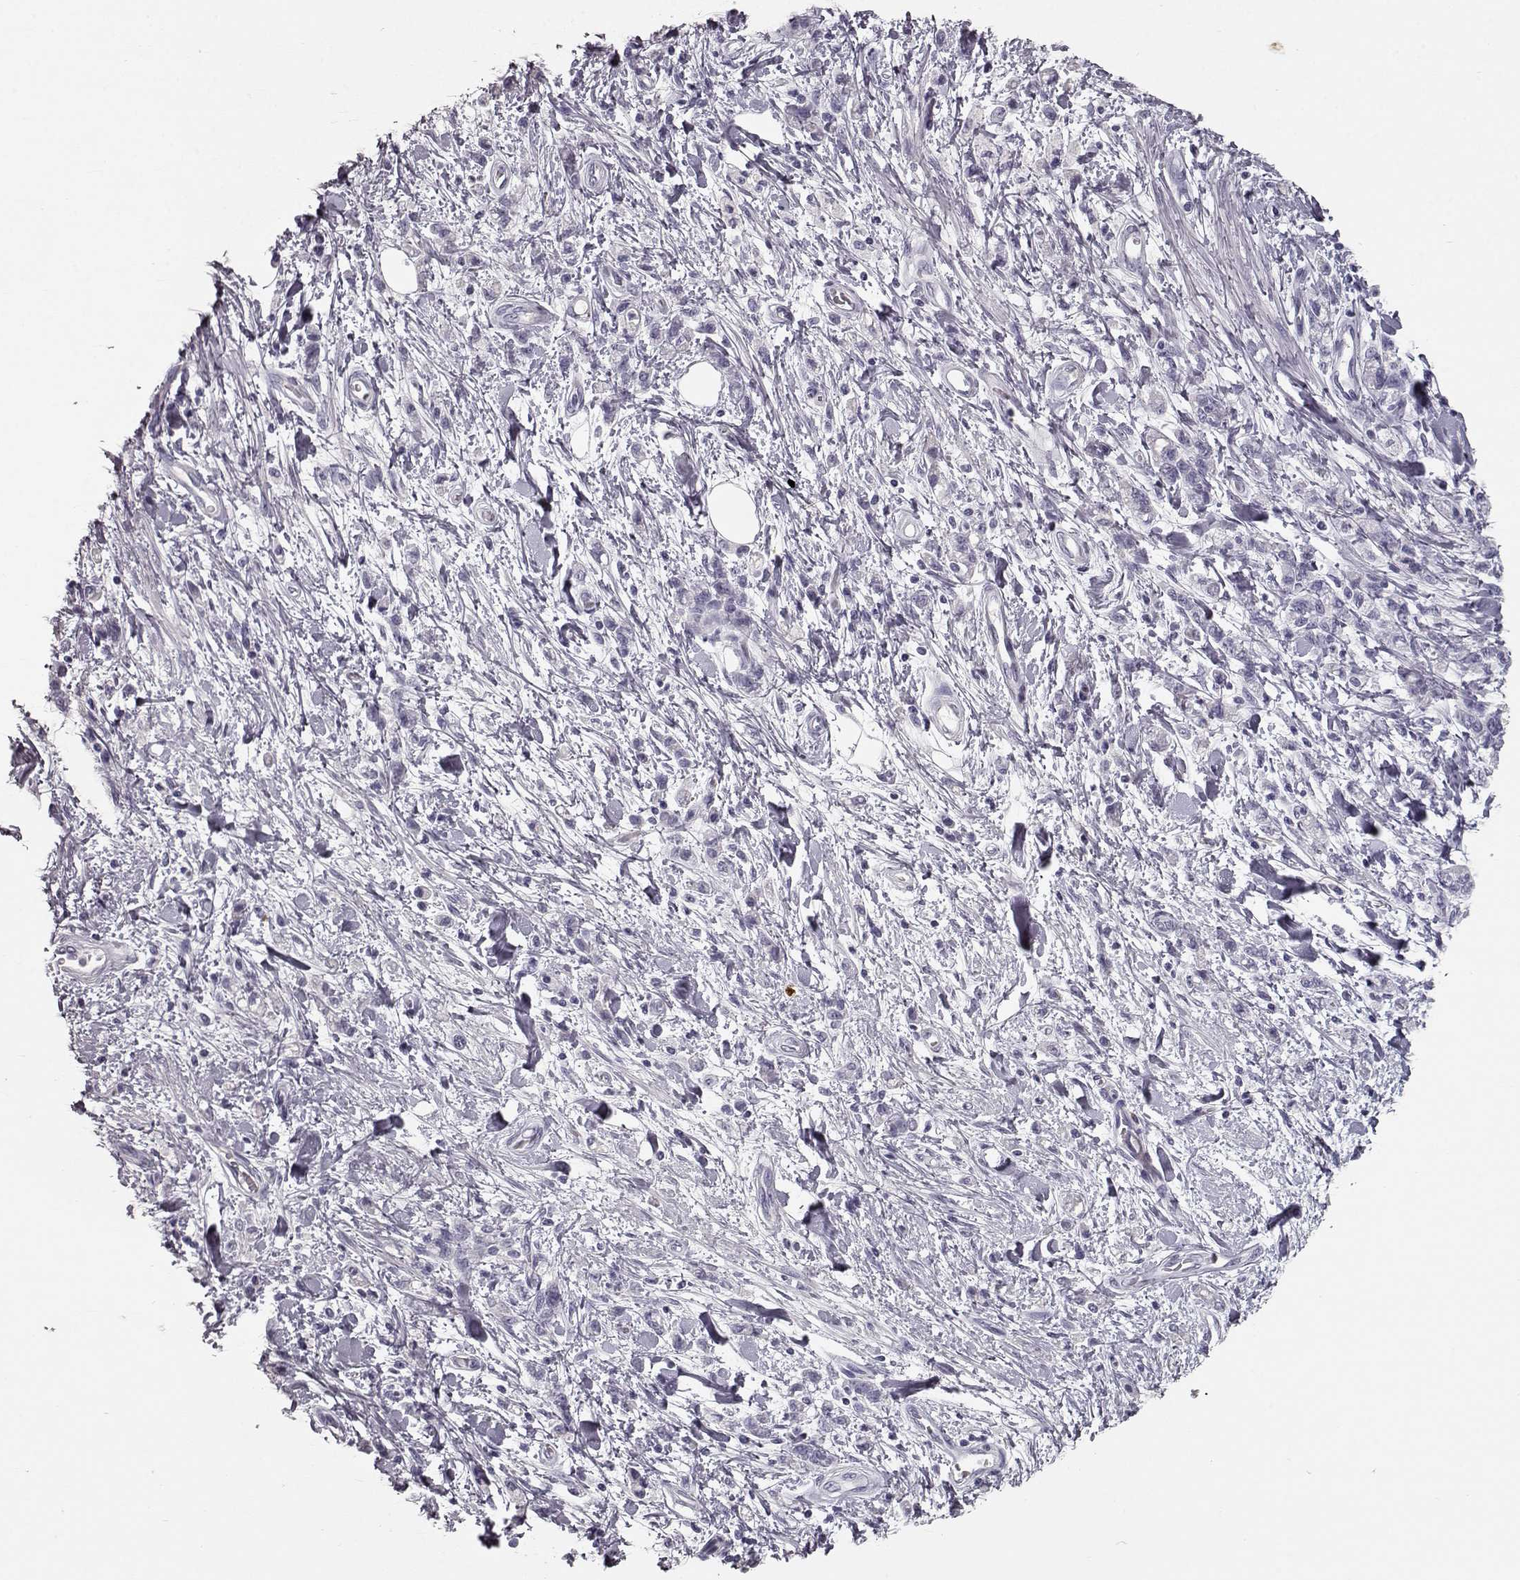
{"staining": {"intensity": "negative", "quantity": "none", "location": "none"}, "tissue": "stomach cancer", "cell_type": "Tumor cells", "image_type": "cancer", "snomed": [{"axis": "morphology", "description": "Adenocarcinoma, NOS"}, {"axis": "topography", "description": "Stomach"}], "caption": "An IHC image of adenocarcinoma (stomach) is shown. There is no staining in tumor cells of adenocarcinoma (stomach).", "gene": "CCL19", "patient": {"sex": "male", "age": 77}}